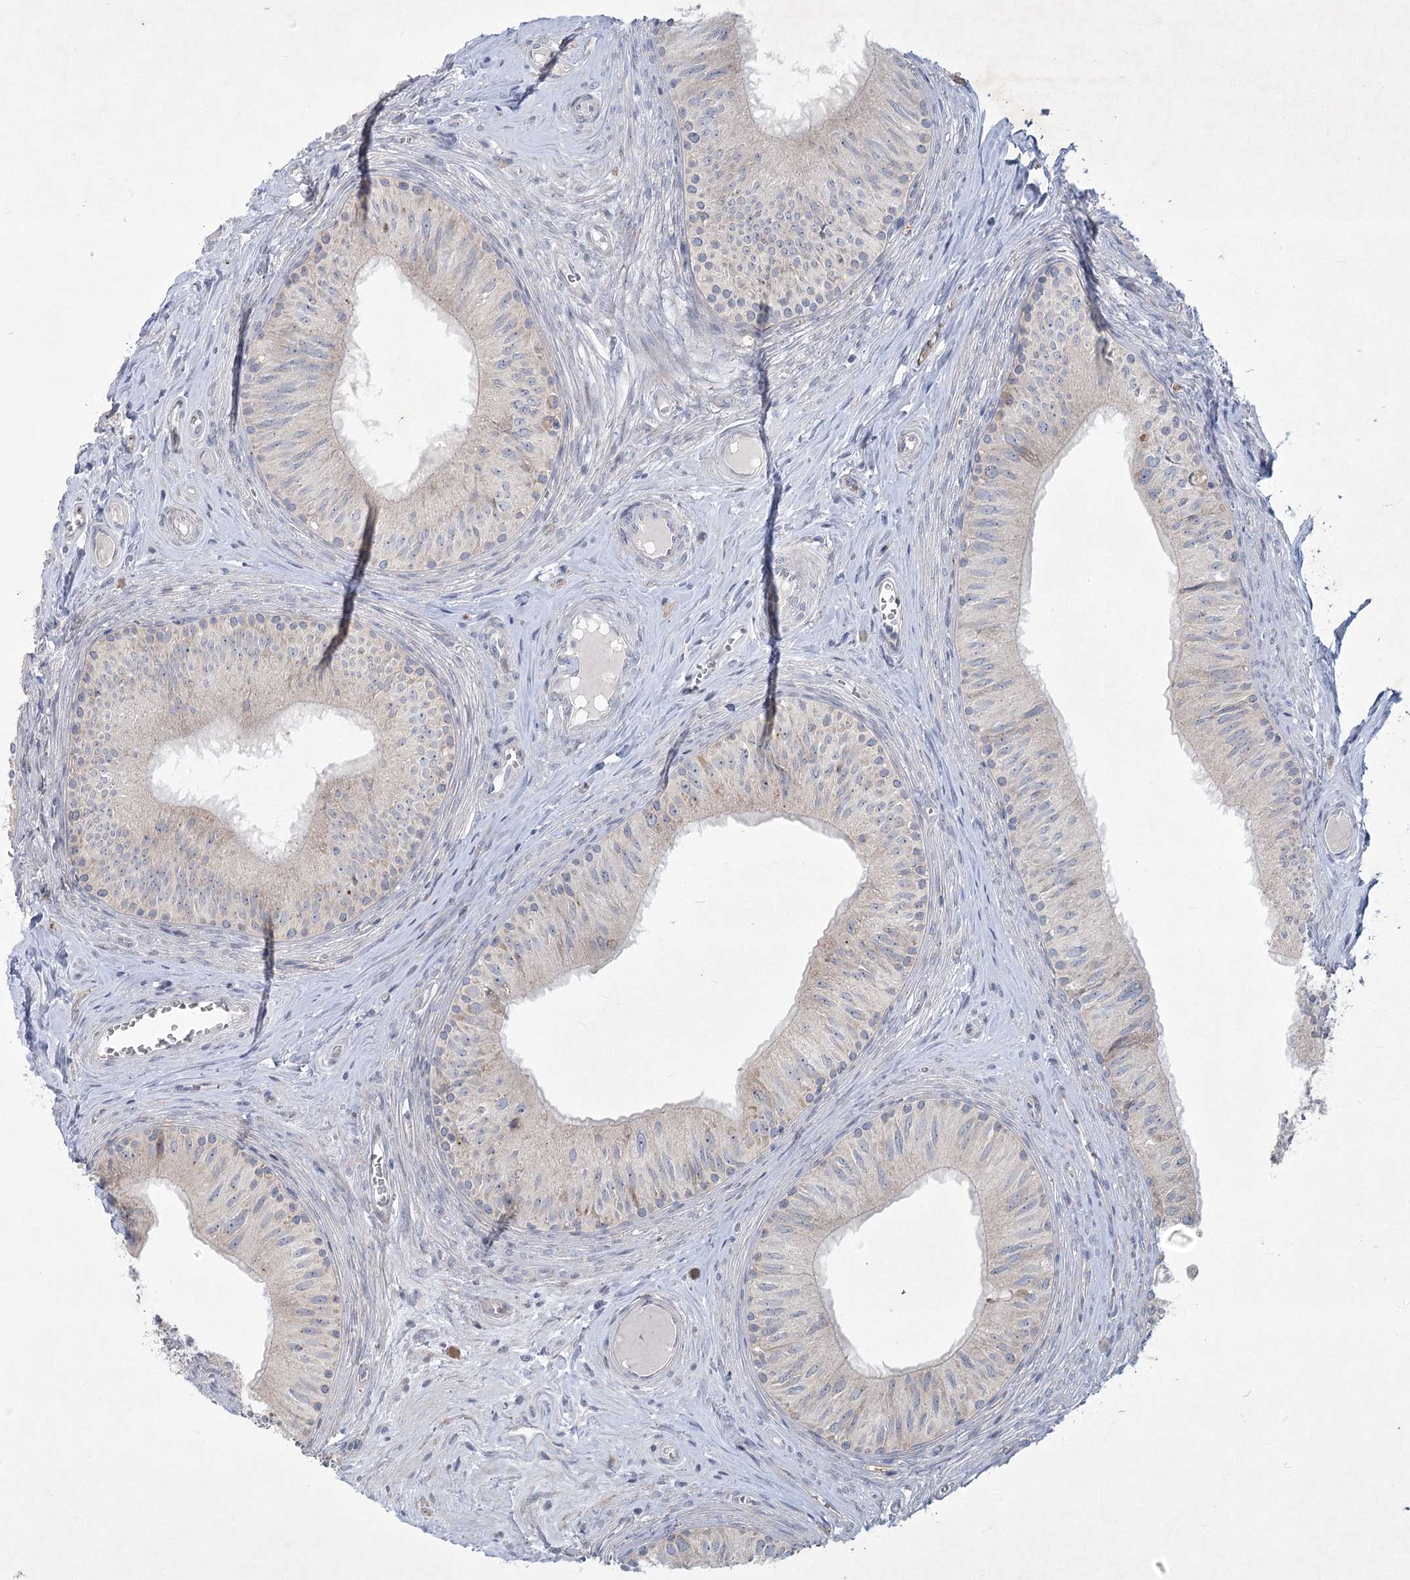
{"staining": {"intensity": "weak", "quantity": "<25%", "location": "cytoplasmic/membranous"}, "tissue": "epididymis", "cell_type": "Glandular cells", "image_type": "normal", "snomed": [{"axis": "morphology", "description": "Normal tissue, NOS"}, {"axis": "topography", "description": "Epididymis"}], "caption": "High power microscopy histopathology image of an immunohistochemistry image of unremarkable epididymis, revealing no significant positivity in glandular cells. (DAB immunohistochemistry (IHC), high magnification).", "gene": "PLA2G12A", "patient": {"sex": "male", "age": 46}}